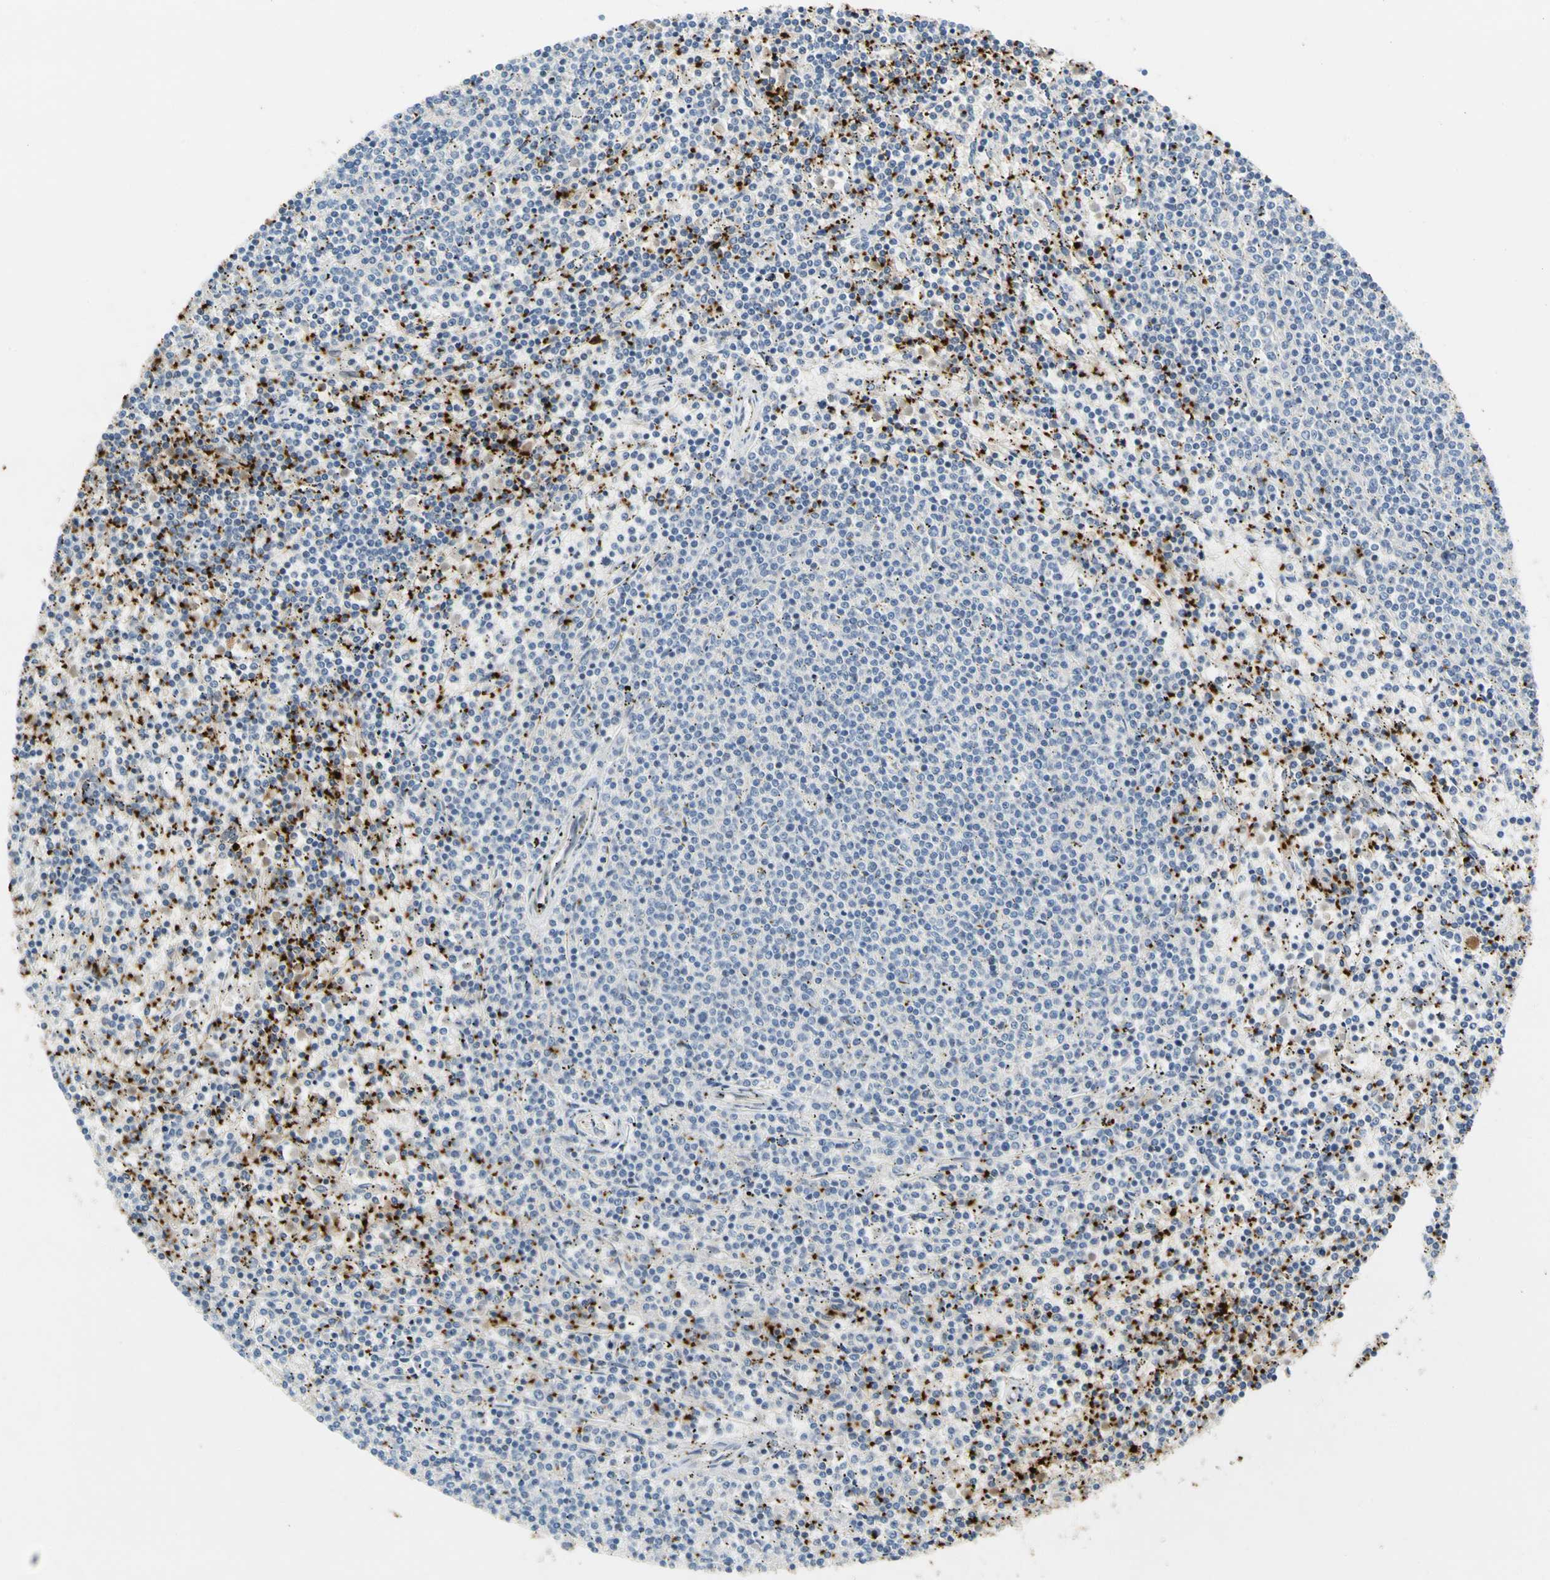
{"staining": {"intensity": "negative", "quantity": "none", "location": "none"}, "tissue": "lymphoma", "cell_type": "Tumor cells", "image_type": "cancer", "snomed": [{"axis": "morphology", "description": "Malignant lymphoma, non-Hodgkin's type, Low grade"}, {"axis": "topography", "description": "Spleen"}], "caption": "Tumor cells are negative for brown protein staining in malignant lymphoma, non-Hodgkin's type (low-grade). Brightfield microscopy of immunohistochemistry stained with DAB (3,3'-diaminobenzidine) (brown) and hematoxylin (blue), captured at high magnification.", "gene": "PPBP", "patient": {"sex": "female", "age": 50}}